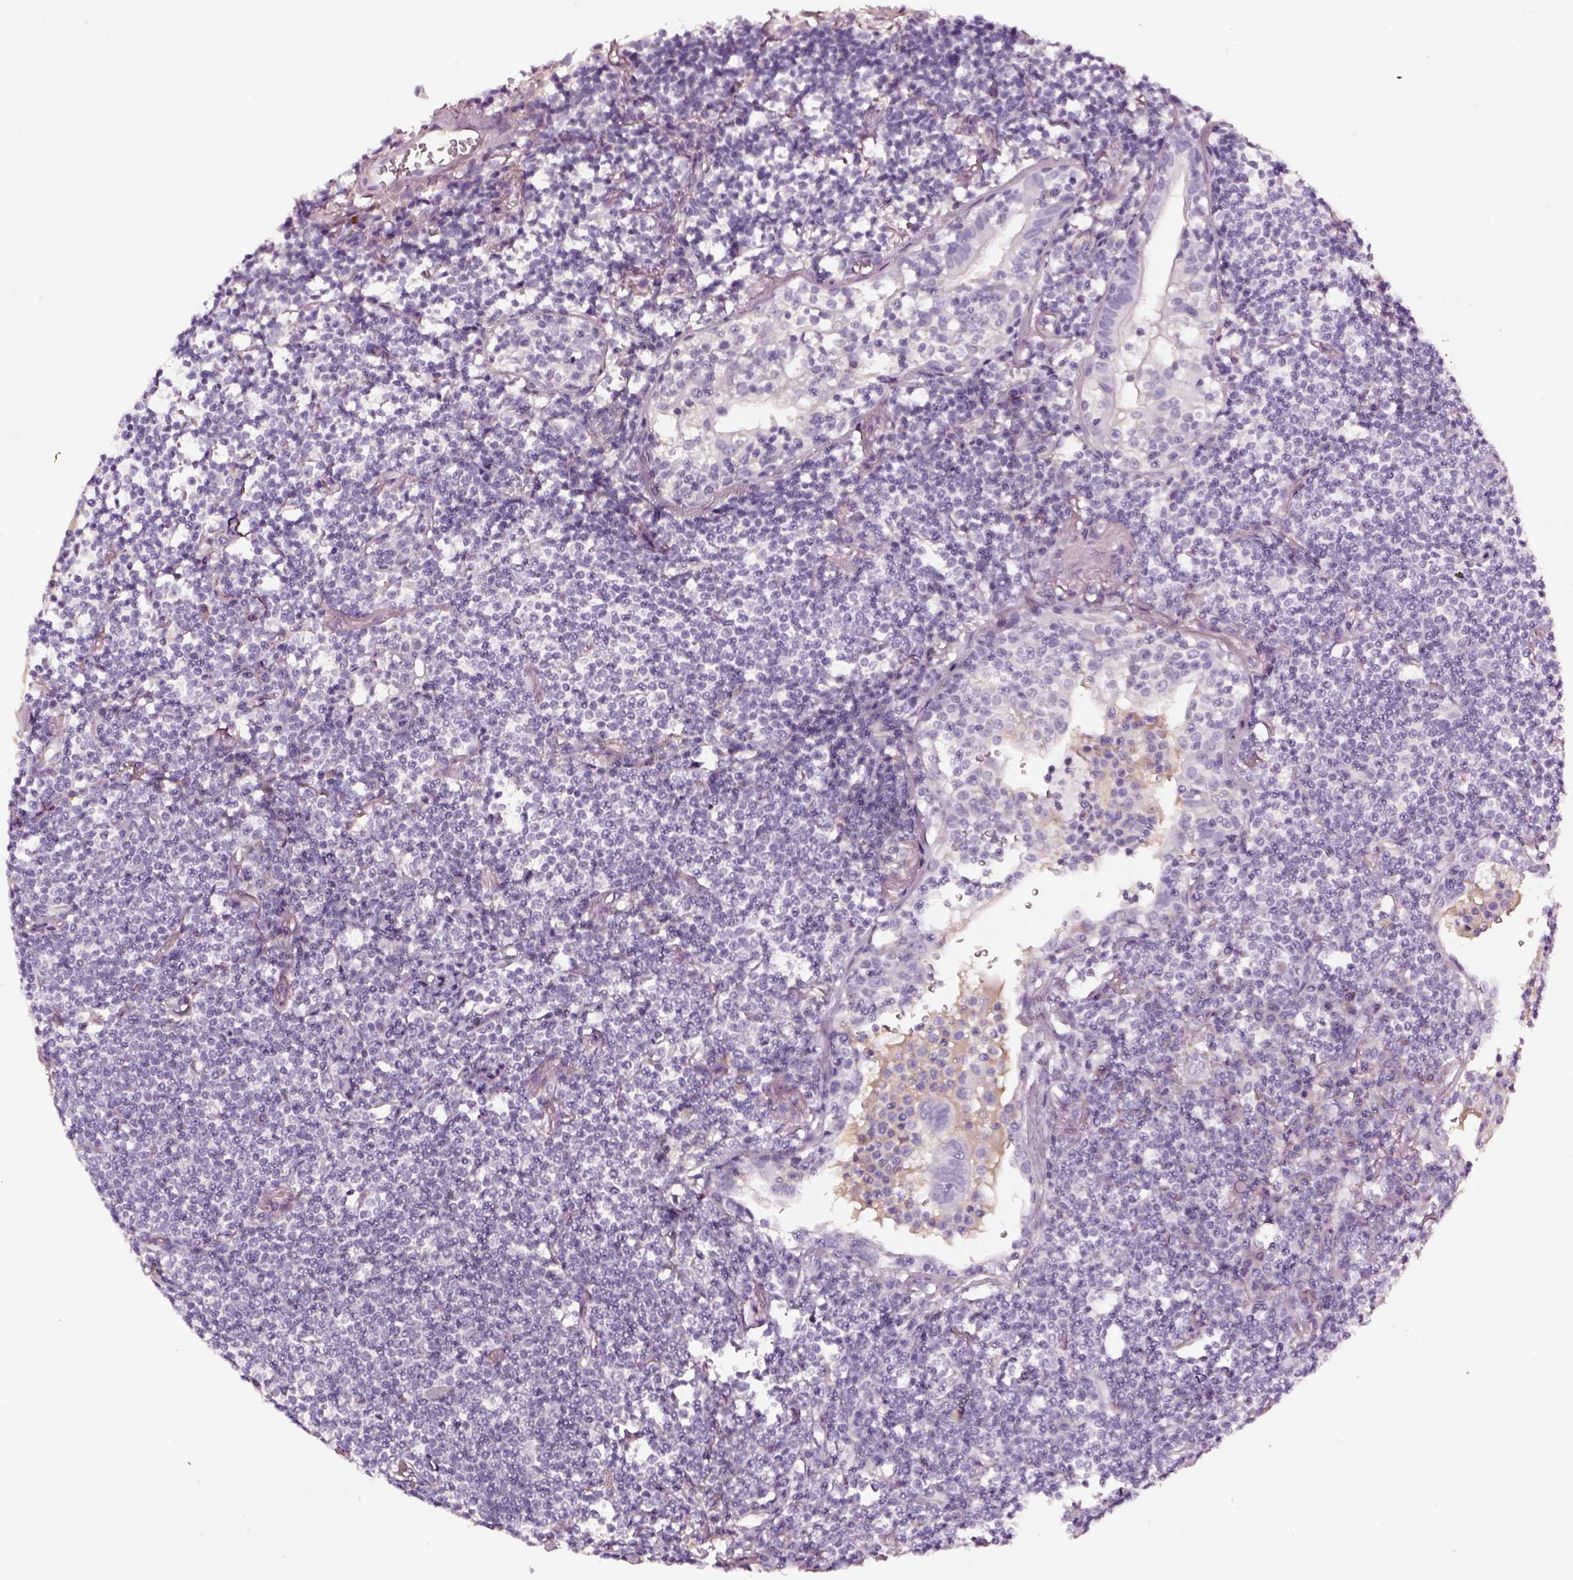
{"staining": {"intensity": "negative", "quantity": "none", "location": "none"}, "tissue": "lymphoma", "cell_type": "Tumor cells", "image_type": "cancer", "snomed": [{"axis": "morphology", "description": "Malignant lymphoma, non-Hodgkin's type, Low grade"}, {"axis": "topography", "description": "Lung"}], "caption": "Immunohistochemistry (IHC) image of neoplastic tissue: lymphoma stained with DAB (3,3'-diaminobenzidine) reveals no significant protein positivity in tumor cells.", "gene": "SMIM17", "patient": {"sex": "female", "age": 71}}